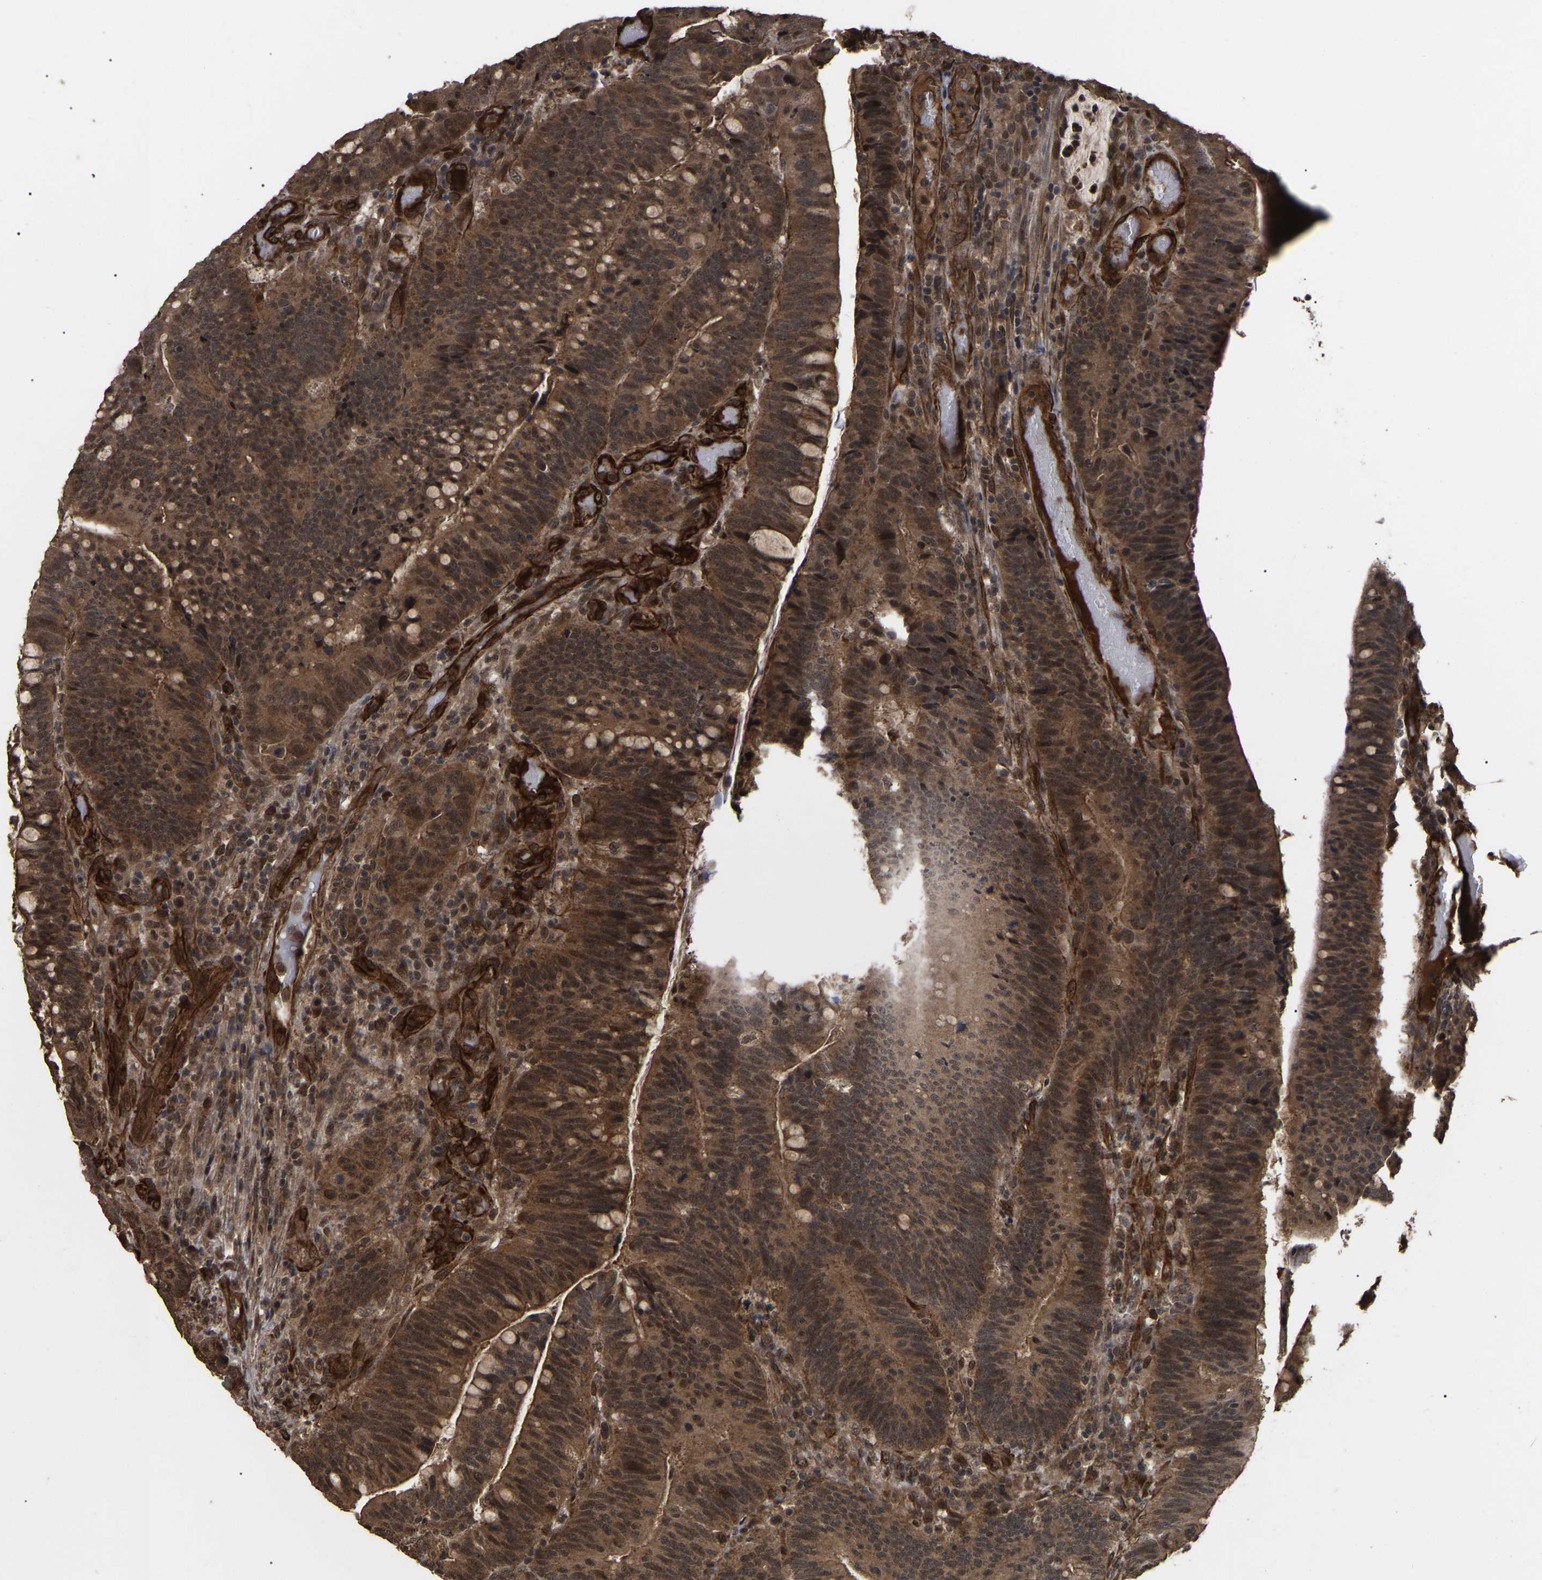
{"staining": {"intensity": "strong", "quantity": ">75%", "location": "cytoplasmic/membranous,nuclear"}, "tissue": "colorectal cancer", "cell_type": "Tumor cells", "image_type": "cancer", "snomed": [{"axis": "morphology", "description": "Normal tissue, NOS"}, {"axis": "morphology", "description": "Adenocarcinoma, NOS"}, {"axis": "topography", "description": "Colon"}], "caption": "IHC of colorectal adenocarcinoma shows high levels of strong cytoplasmic/membranous and nuclear positivity in about >75% of tumor cells.", "gene": "FAM161B", "patient": {"sex": "female", "age": 66}}